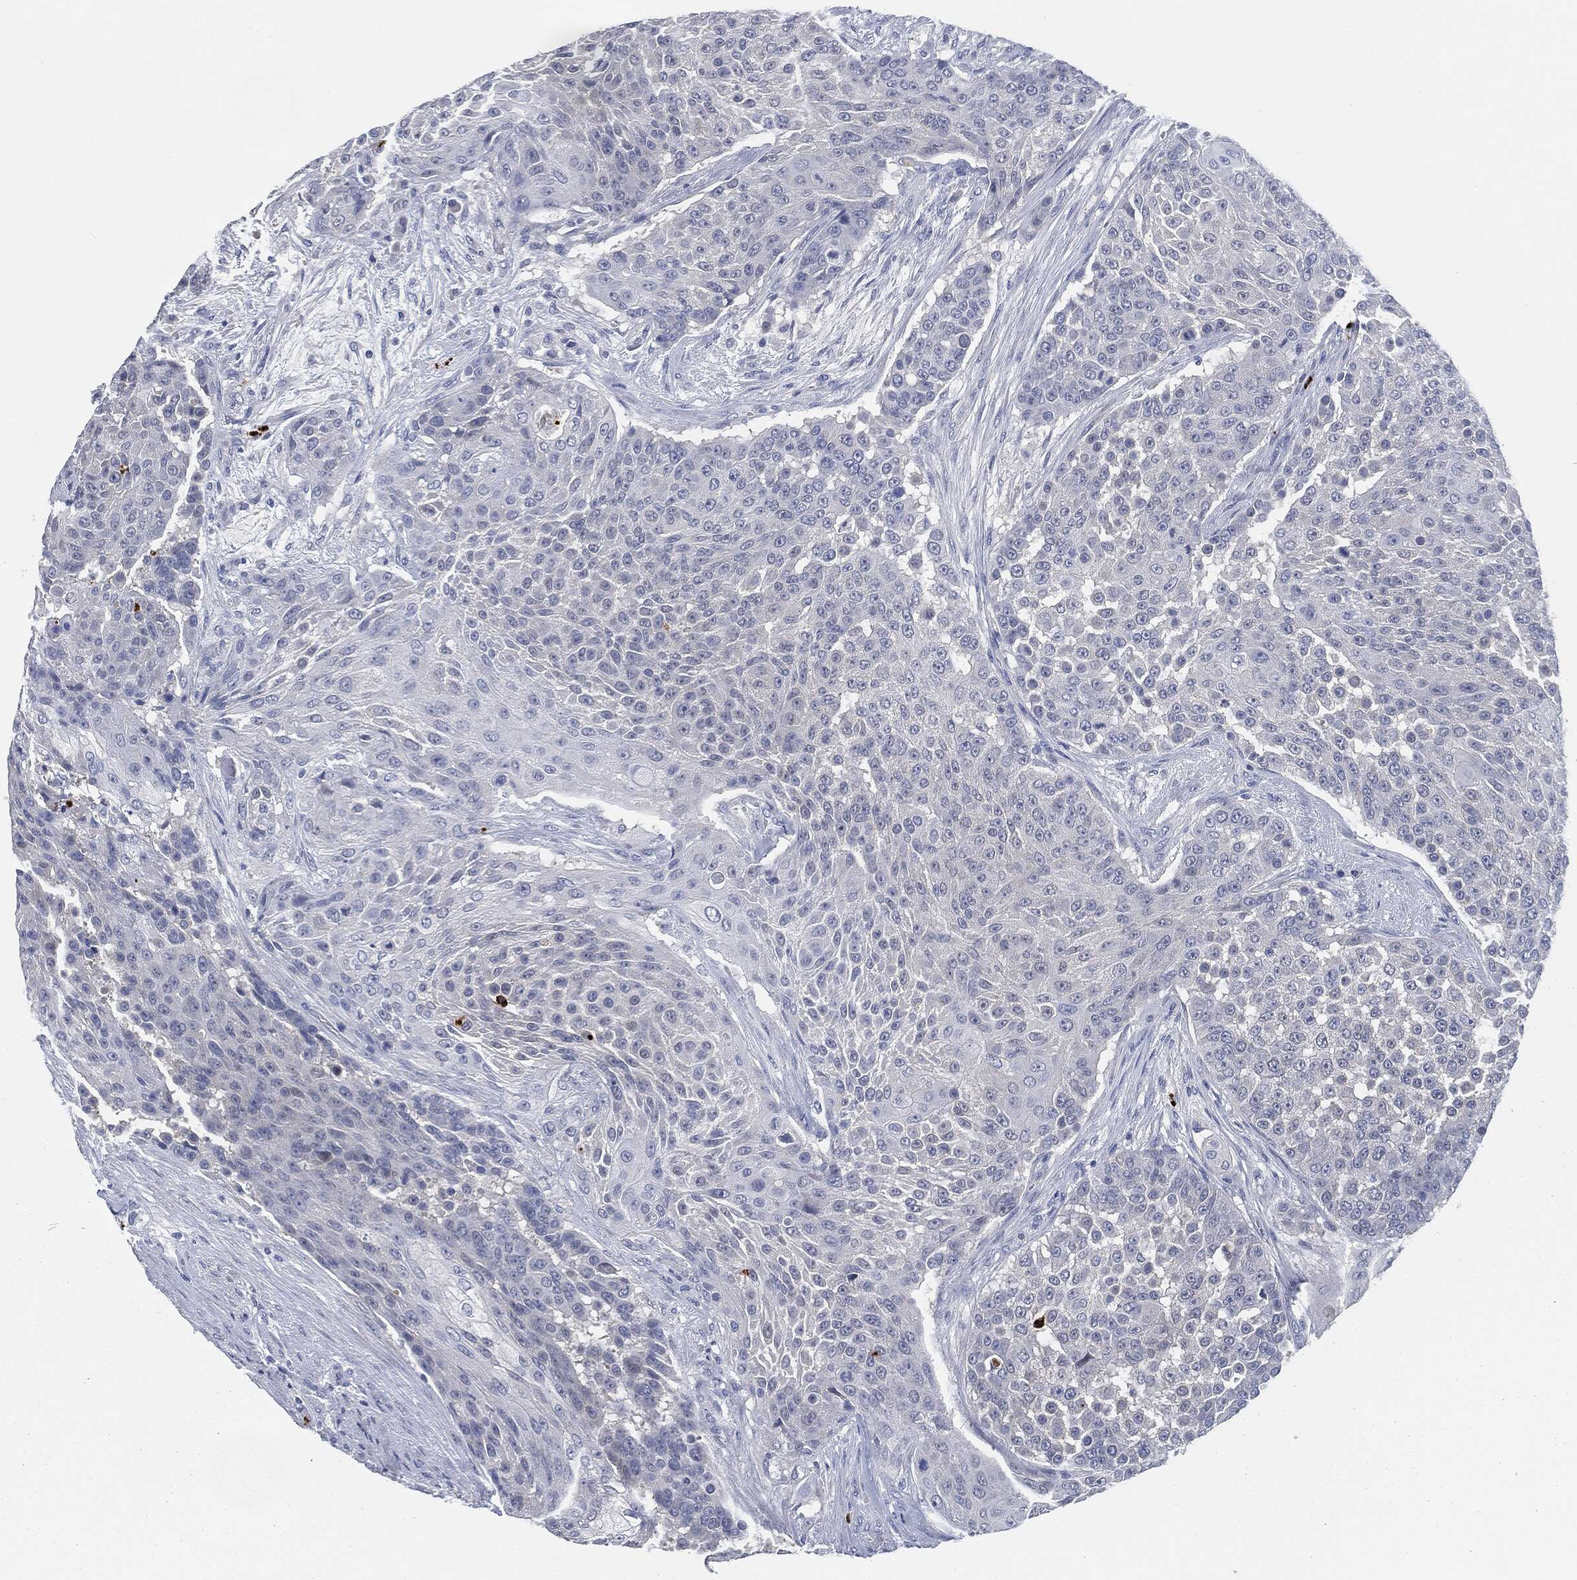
{"staining": {"intensity": "negative", "quantity": "none", "location": "none"}, "tissue": "urothelial cancer", "cell_type": "Tumor cells", "image_type": "cancer", "snomed": [{"axis": "morphology", "description": "Urothelial carcinoma, High grade"}, {"axis": "topography", "description": "Urinary bladder"}], "caption": "This is an IHC photomicrograph of high-grade urothelial carcinoma. There is no expression in tumor cells.", "gene": "MPO", "patient": {"sex": "female", "age": 63}}